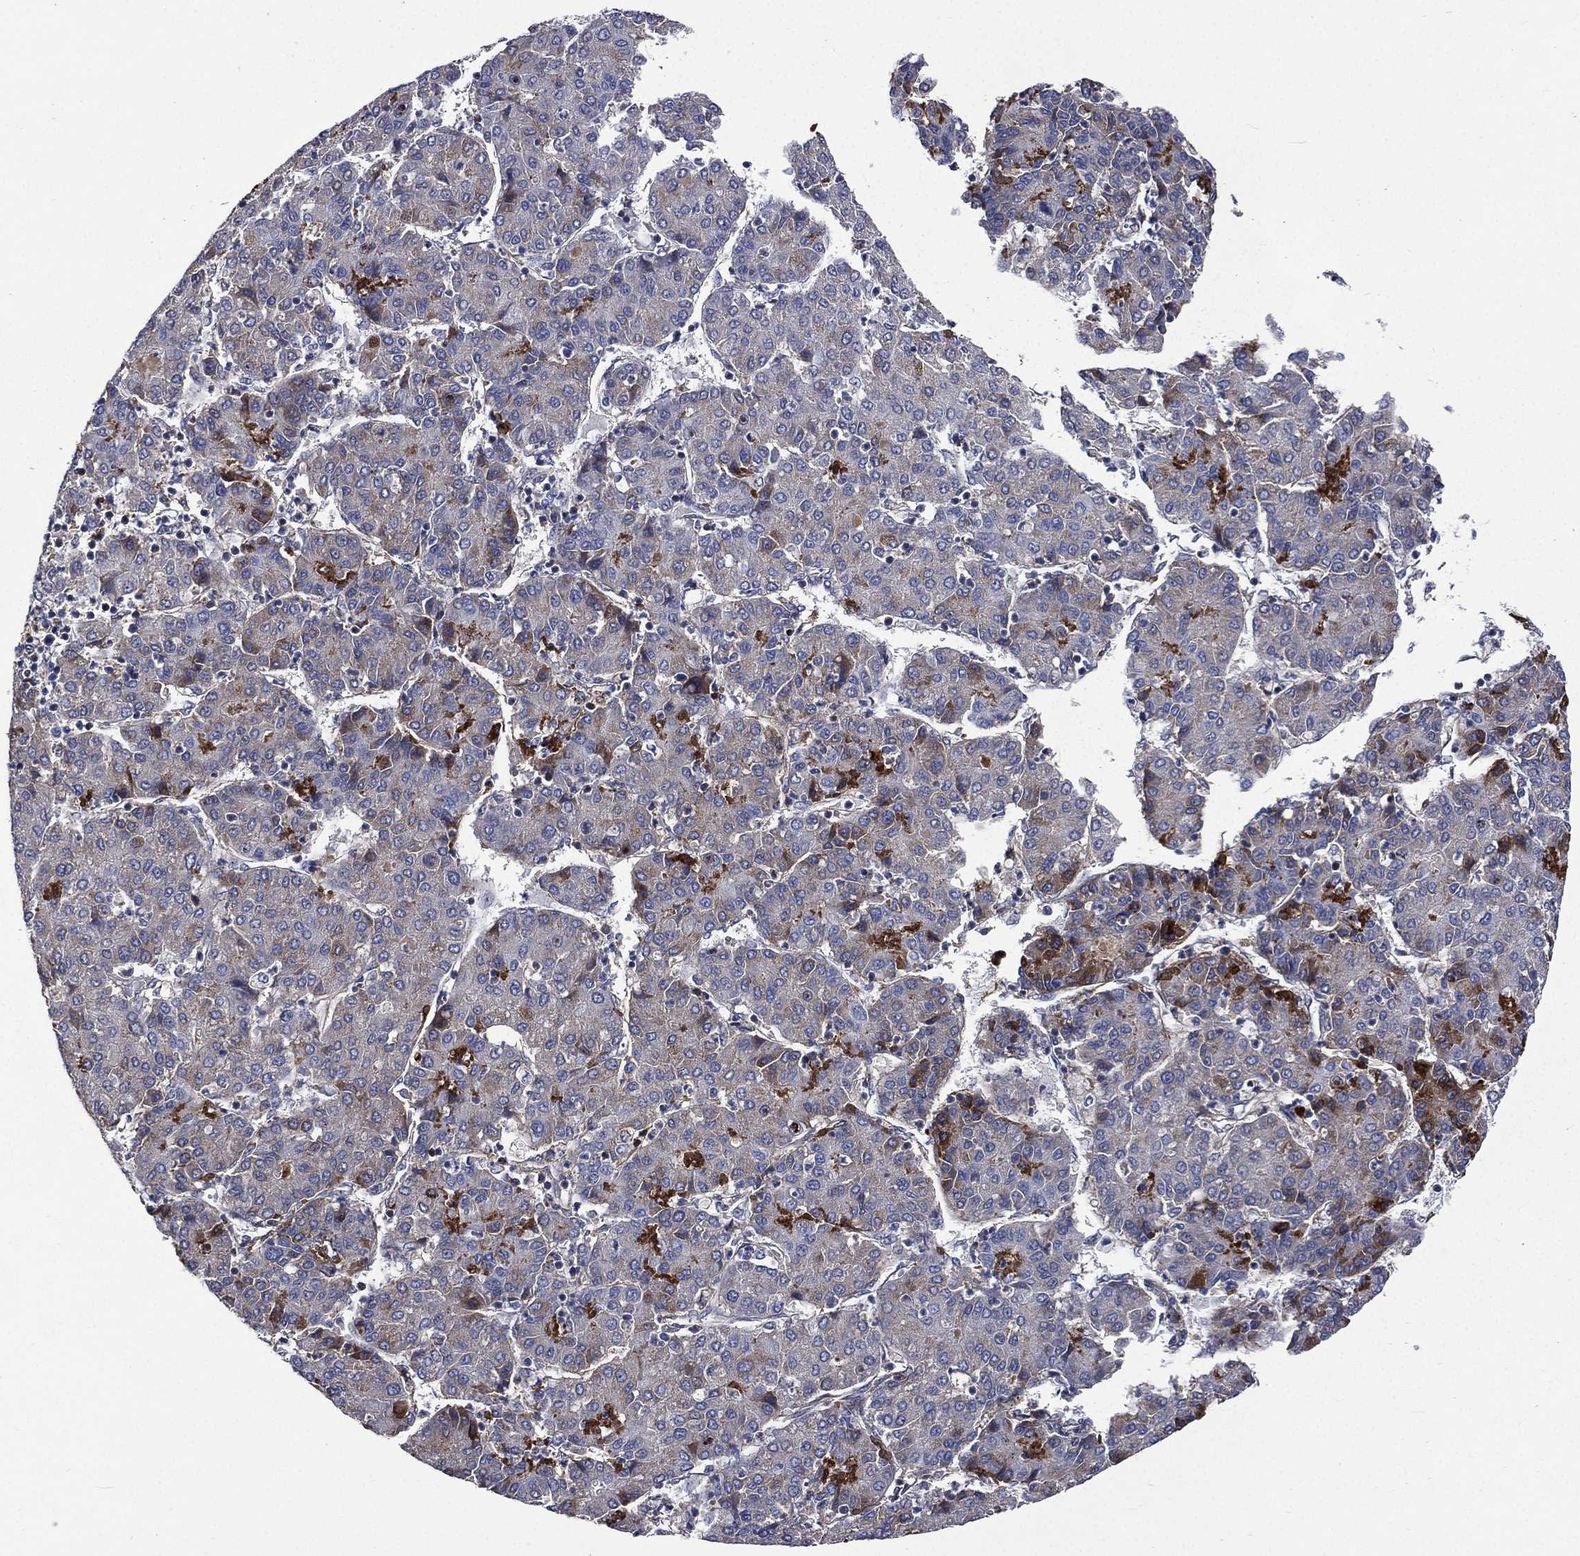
{"staining": {"intensity": "moderate", "quantity": "<25%", "location": "cytoplasmic/membranous"}, "tissue": "liver cancer", "cell_type": "Tumor cells", "image_type": "cancer", "snomed": [{"axis": "morphology", "description": "Carcinoma, Hepatocellular, NOS"}, {"axis": "topography", "description": "Liver"}], "caption": "Hepatocellular carcinoma (liver) tissue demonstrates moderate cytoplasmic/membranous staining in about <25% of tumor cells", "gene": "FGG", "patient": {"sex": "male", "age": 65}}